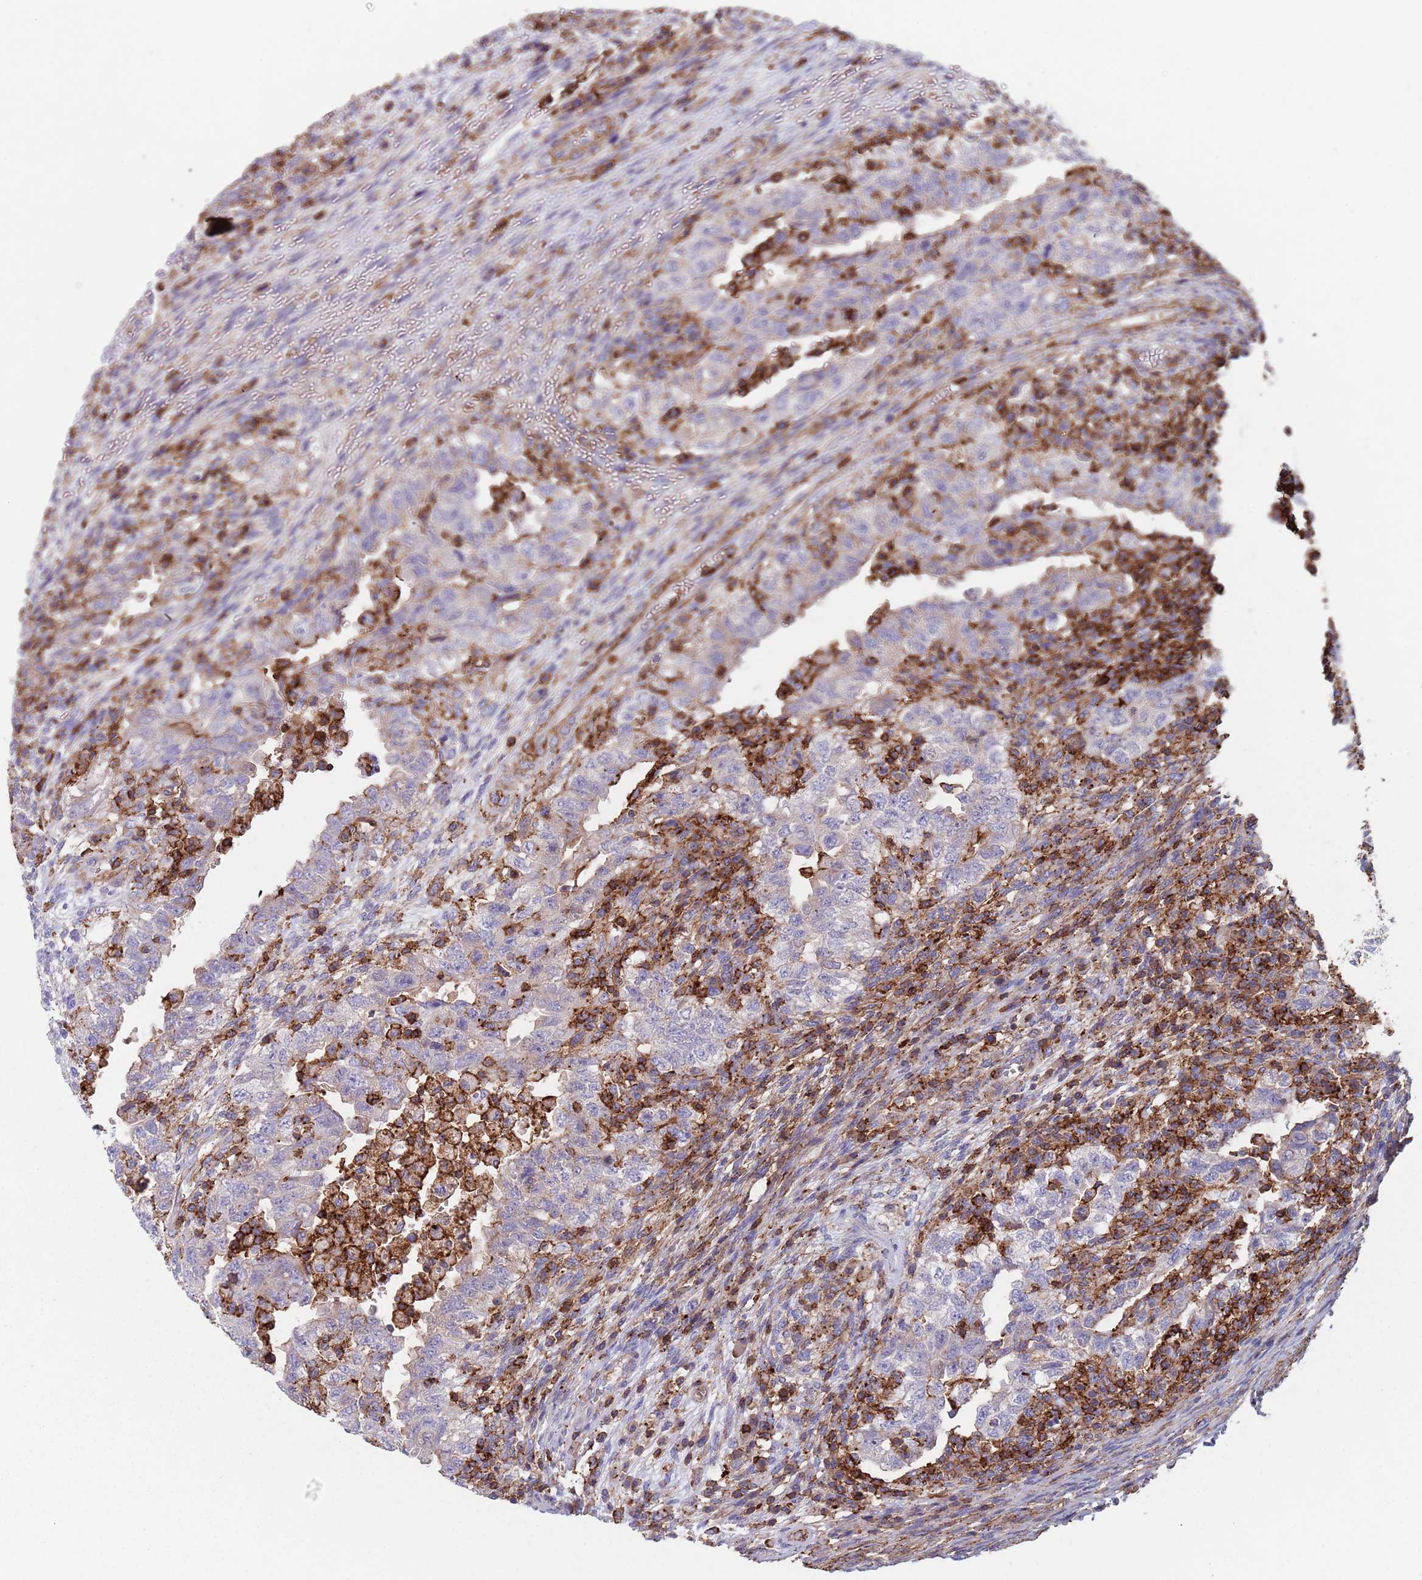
{"staining": {"intensity": "negative", "quantity": "none", "location": "none"}, "tissue": "testis cancer", "cell_type": "Tumor cells", "image_type": "cancer", "snomed": [{"axis": "morphology", "description": "Carcinoma, Embryonal, NOS"}, {"axis": "topography", "description": "Testis"}], "caption": "Tumor cells are negative for brown protein staining in testis cancer (embryonal carcinoma).", "gene": "RNF144A", "patient": {"sex": "male", "age": 26}}